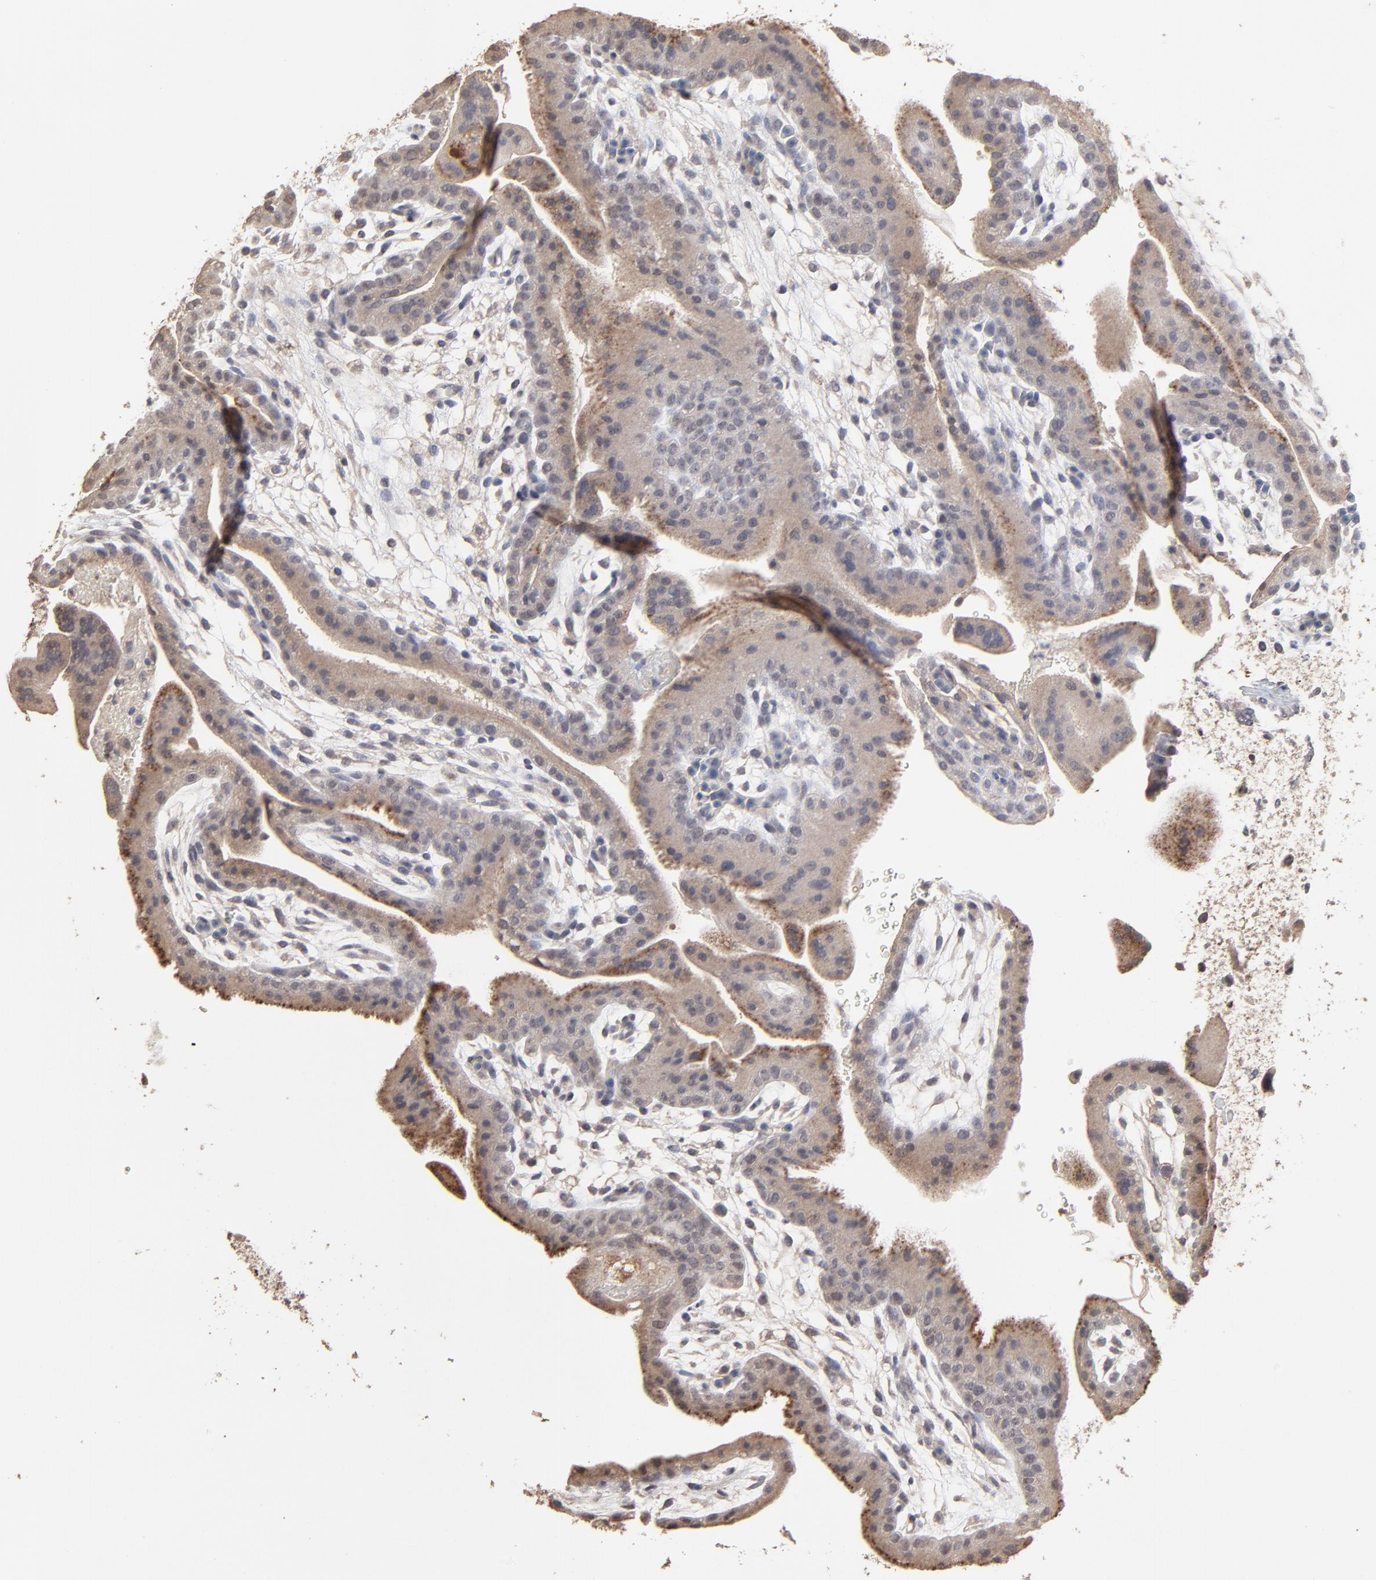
{"staining": {"intensity": "weak", "quantity": ">75%", "location": "cytoplasmic/membranous"}, "tissue": "placenta", "cell_type": "Trophoblastic cells", "image_type": "normal", "snomed": [{"axis": "morphology", "description": "Normal tissue, NOS"}, {"axis": "topography", "description": "Placenta"}], "caption": "Immunohistochemical staining of benign placenta shows >75% levels of weak cytoplasmic/membranous protein staining in about >75% of trophoblastic cells.", "gene": "VPREB3", "patient": {"sex": "female", "age": 19}}